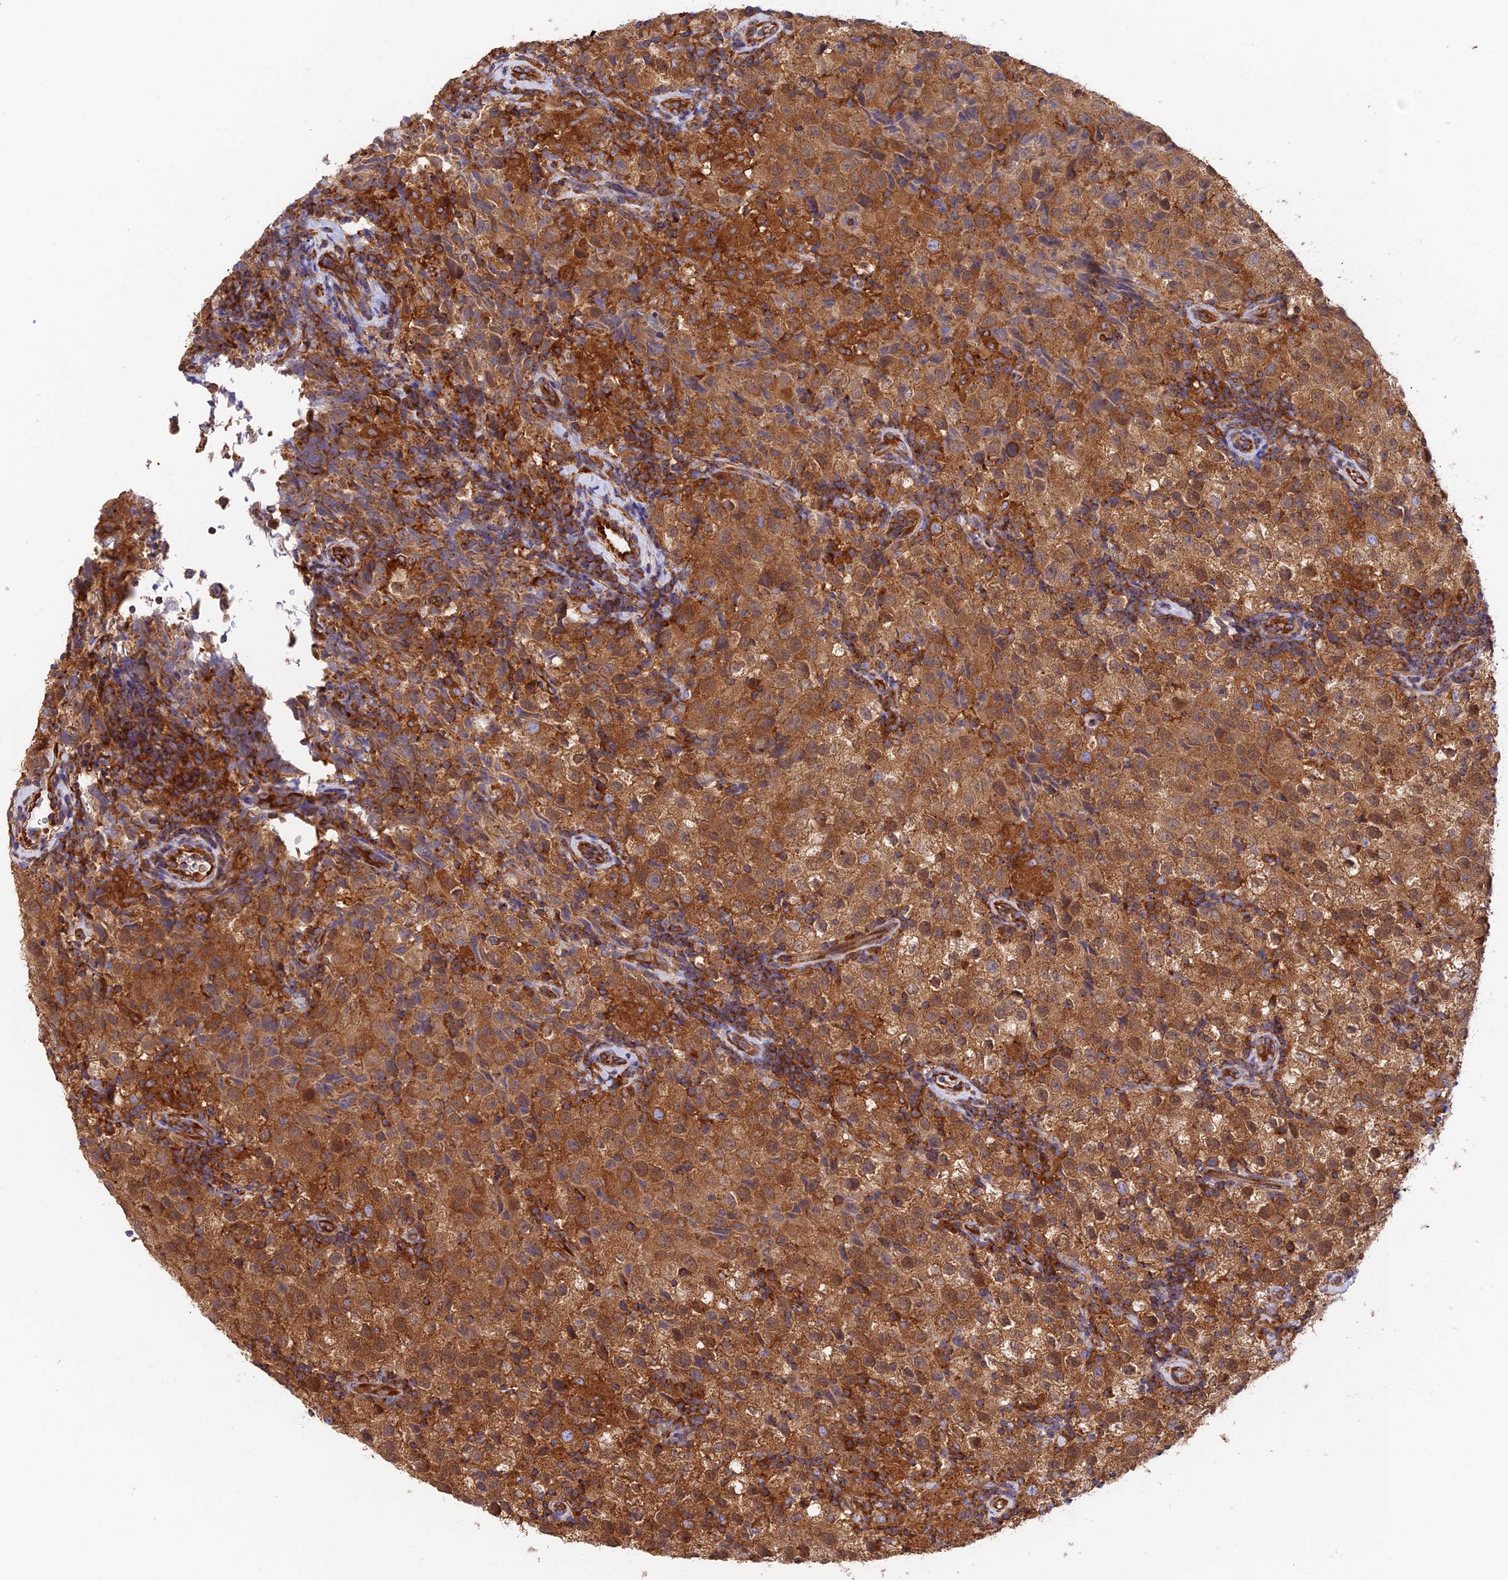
{"staining": {"intensity": "moderate", "quantity": ">75%", "location": "cytoplasmic/membranous"}, "tissue": "testis cancer", "cell_type": "Tumor cells", "image_type": "cancer", "snomed": [{"axis": "morphology", "description": "Seminoma, NOS"}, {"axis": "morphology", "description": "Carcinoma, Embryonal, NOS"}, {"axis": "topography", "description": "Testis"}], "caption": "DAB (3,3'-diaminobenzidine) immunohistochemical staining of human embryonal carcinoma (testis) exhibits moderate cytoplasmic/membranous protein positivity in approximately >75% of tumor cells. Using DAB (brown) and hematoxylin (blue) stains, captured at high magnification using brightfield microscopy.", "gene": "DCTN2", "patient": {"sex": "male", "age": 41}}